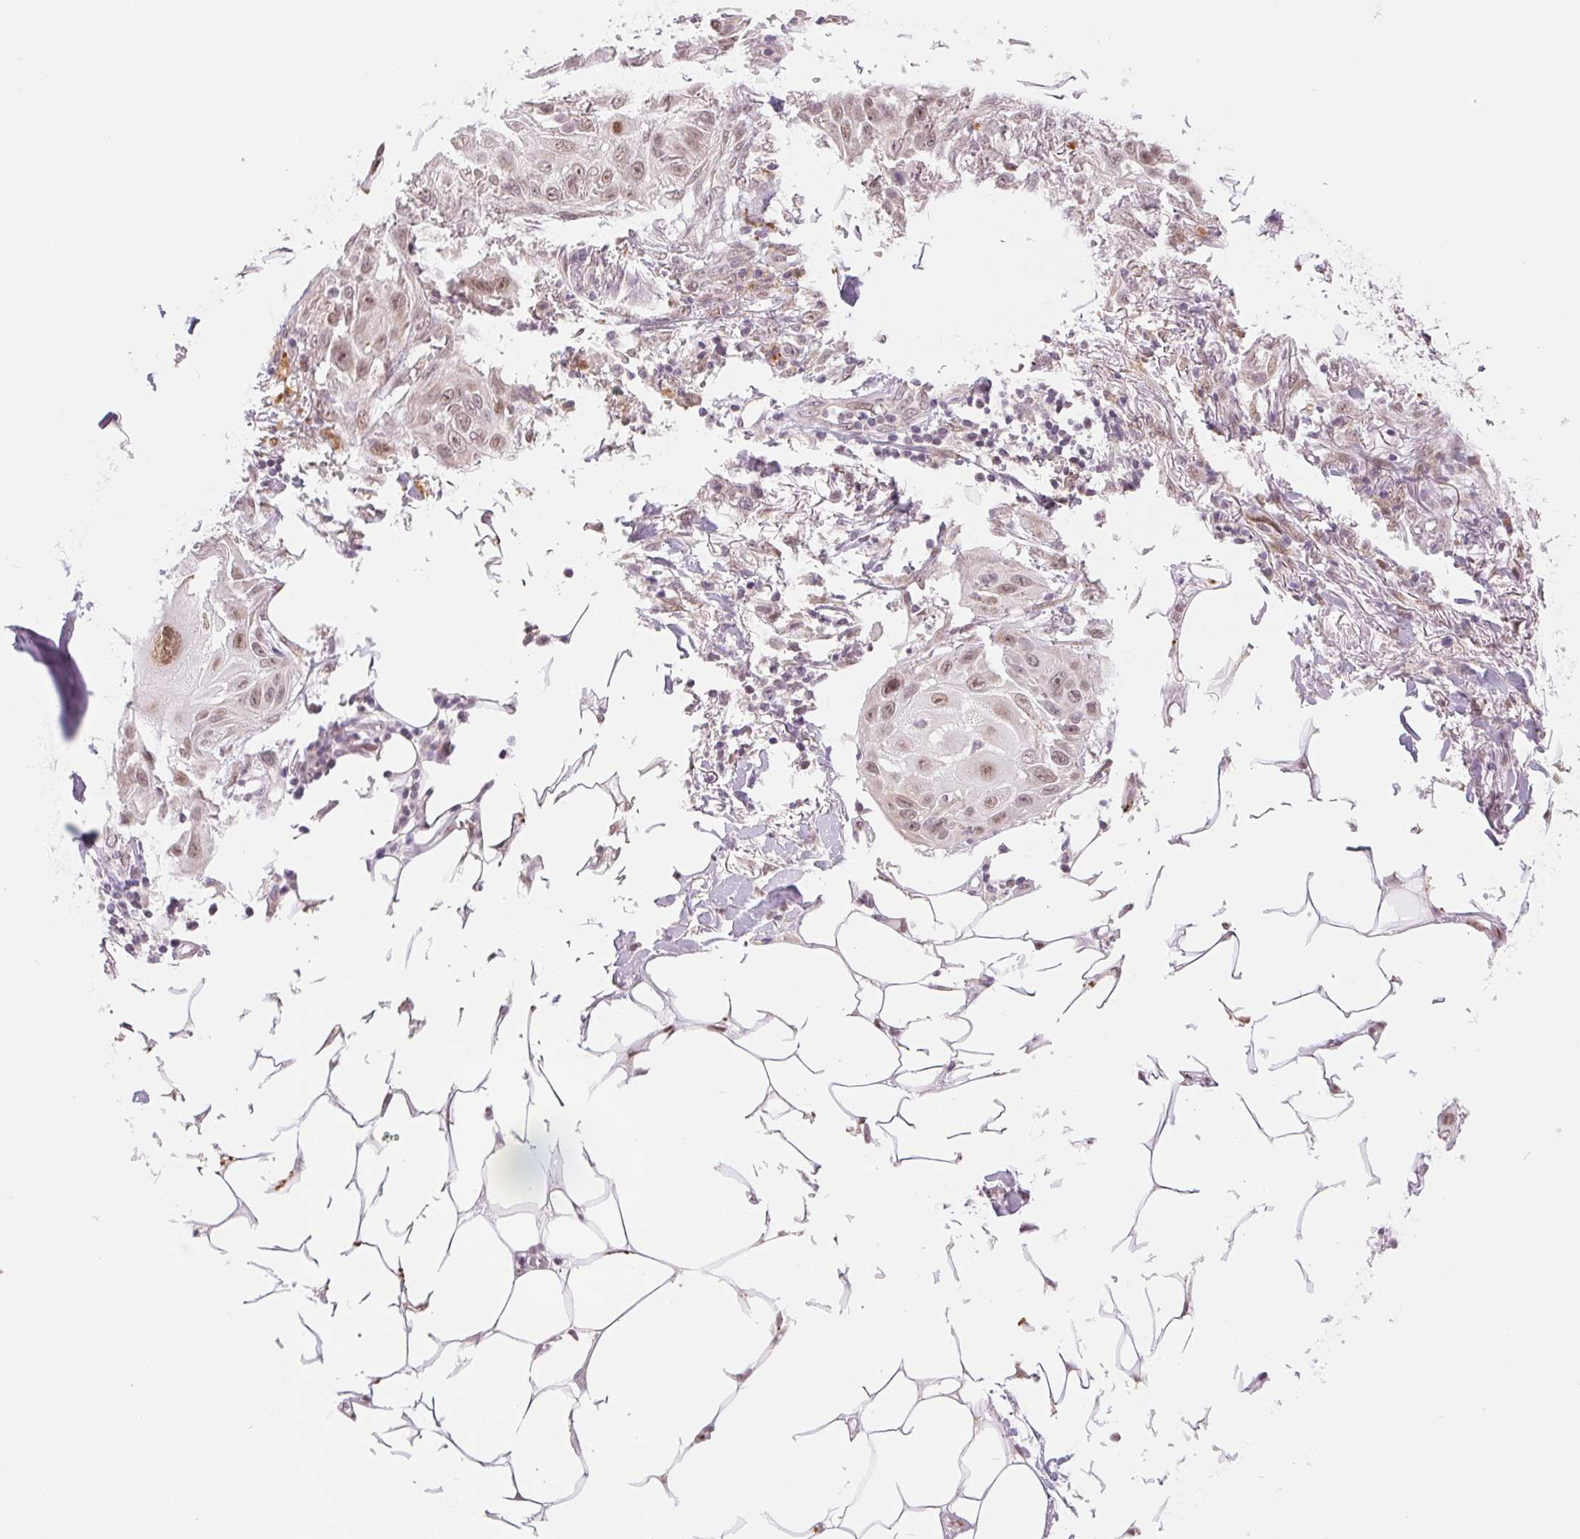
{"staining": {"intensity": "moderate", "quantity": "25%-75%", "location": "nuclear"}, "tissue": "skin cancer", "cell_type": "Tumor cells", "image_type": "cancer", "snomed": [{"axis": "morphology", "description": "Squamous cell carcinoma, NOS"}, {"axis": "topography", "description": "Skin"}], "caption": "An immunohistochemistry image of neoplastic tissue is shown. Protein staining in brown highlights moderate nuclear positivity in skin squamous cell carcinoma within tumor cells.", "gene": "ARHGAP32", "patient": {"sex": "female", "age": 91}}